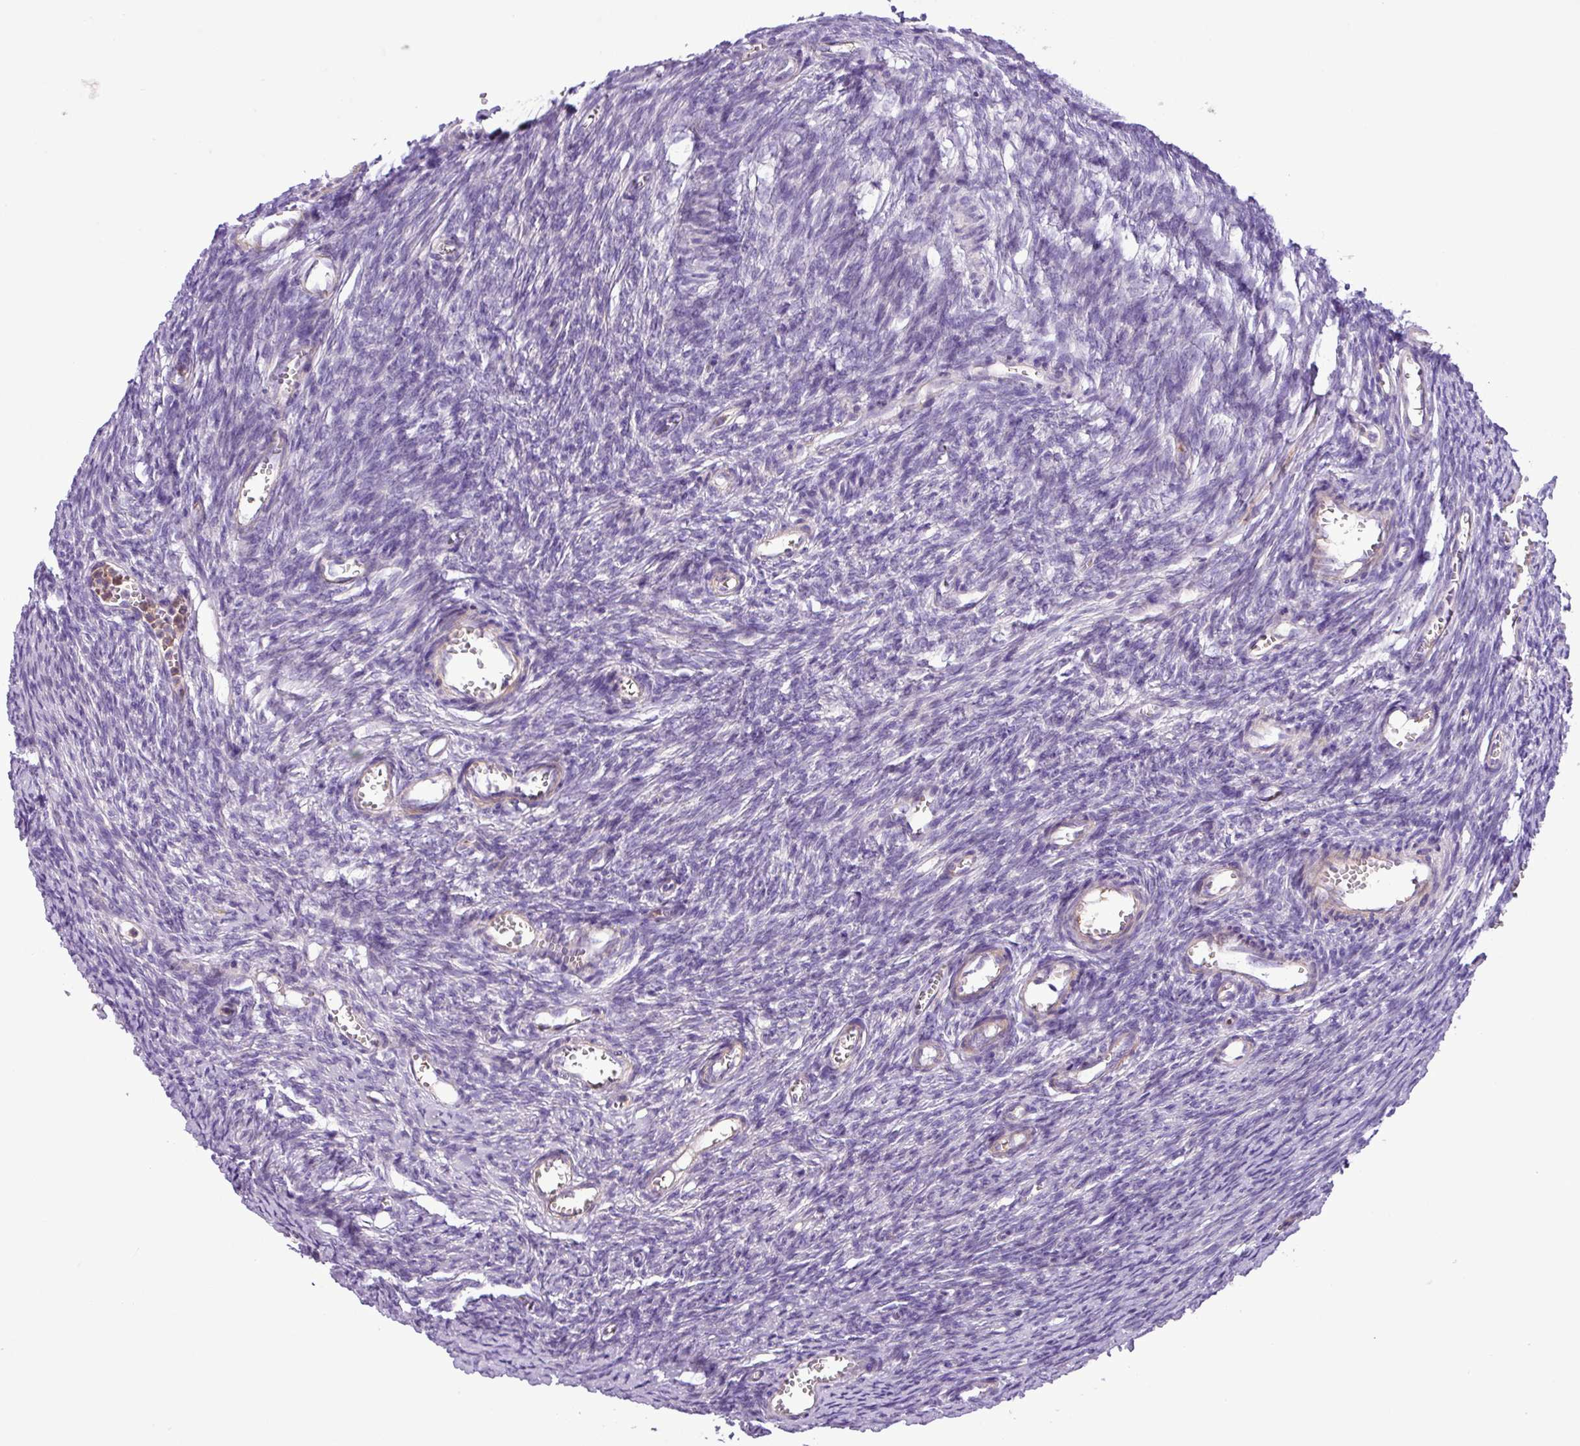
{"staining": {"intensity": "negative", "quantity": "none", "location": "none"}, "tissue": "ovary", "cell_type": "Ovarian stroma cells", "image_type": "normal", "snomed": [{"axis": "morphology", "description": "Normal tissue, NOS"}, {"axis": "topography", "description": "Ovary"}], "caption": "DAB immunohistochemical staining of benign ovary exhibits no significant staining in ovarian stroma cells. (Brightfield microscopy of DAB (3,3'-diaminobenzidine) immunohistochemistry at high magnification).", "gene": "C11orf91", "patient": {"sex": "female", "age": 44}}